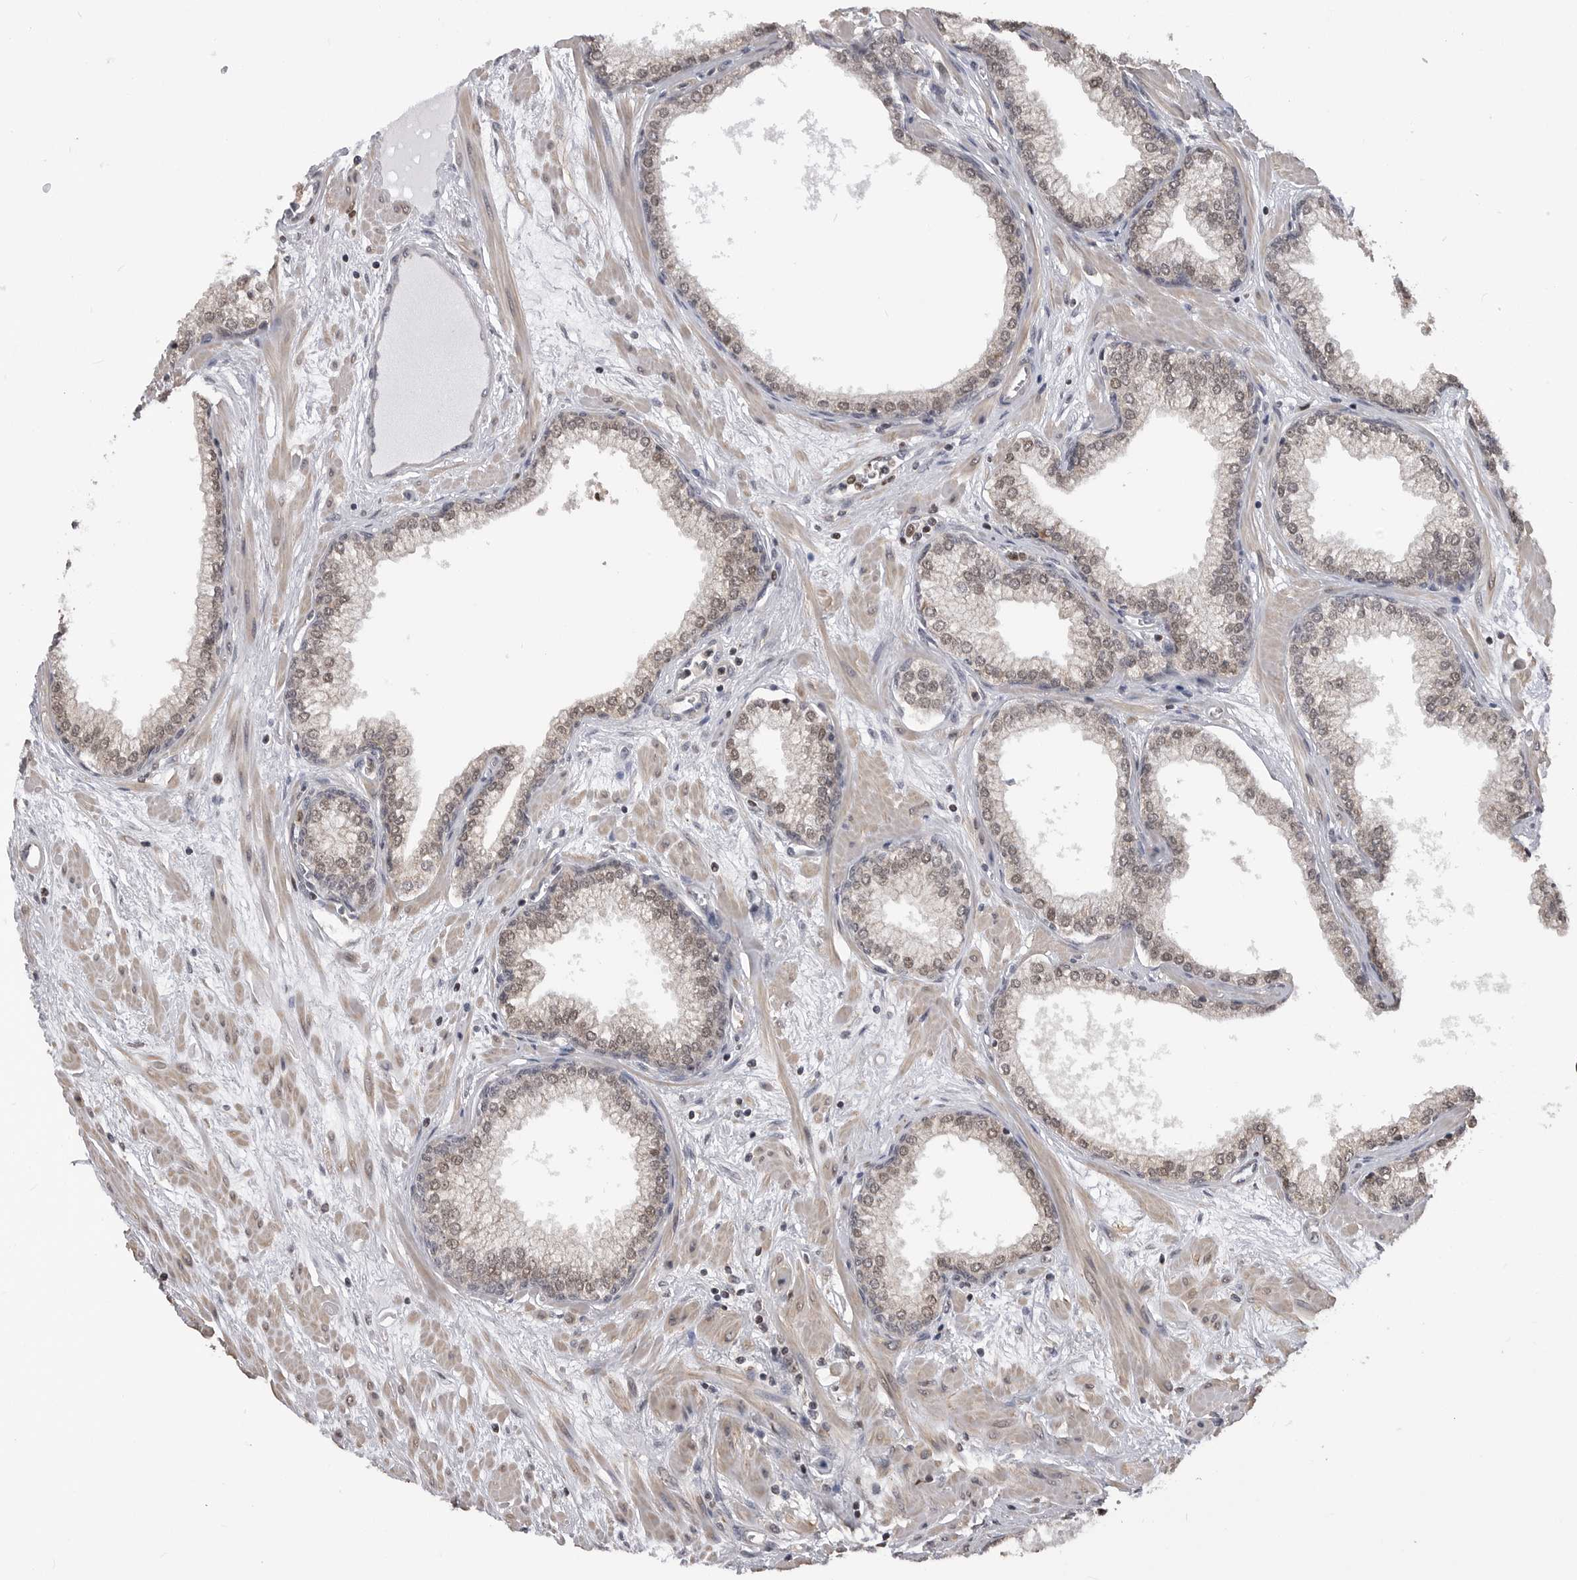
{"staining": {"intensity": "moderate", "quantity": ">75%", "location": "cytoplasmic/membranous,nuclear"}, "tissue": "prostate", "cell_type": "Glandular cells", "image_type": "normal", "snomed": [{"axis": "morphology", "description": "Normal tissue, NOS"}, {"axis": "morphology", "description": "Urothelial carcinoma, Low grade"}, {"axis": "topography", "description": "Urinary bladder"}, {"axis": "topography", "description": "Prostate"}], "caption": "This image displays immunohistochemistry (IHC) staining of normal human prostate, with medium moderate cytoplasmic/membranous,nuclear staining in about >75% of glandular cells.", "gene": "SMARCC1", "patient": {"sex": "male", "age": 60}}